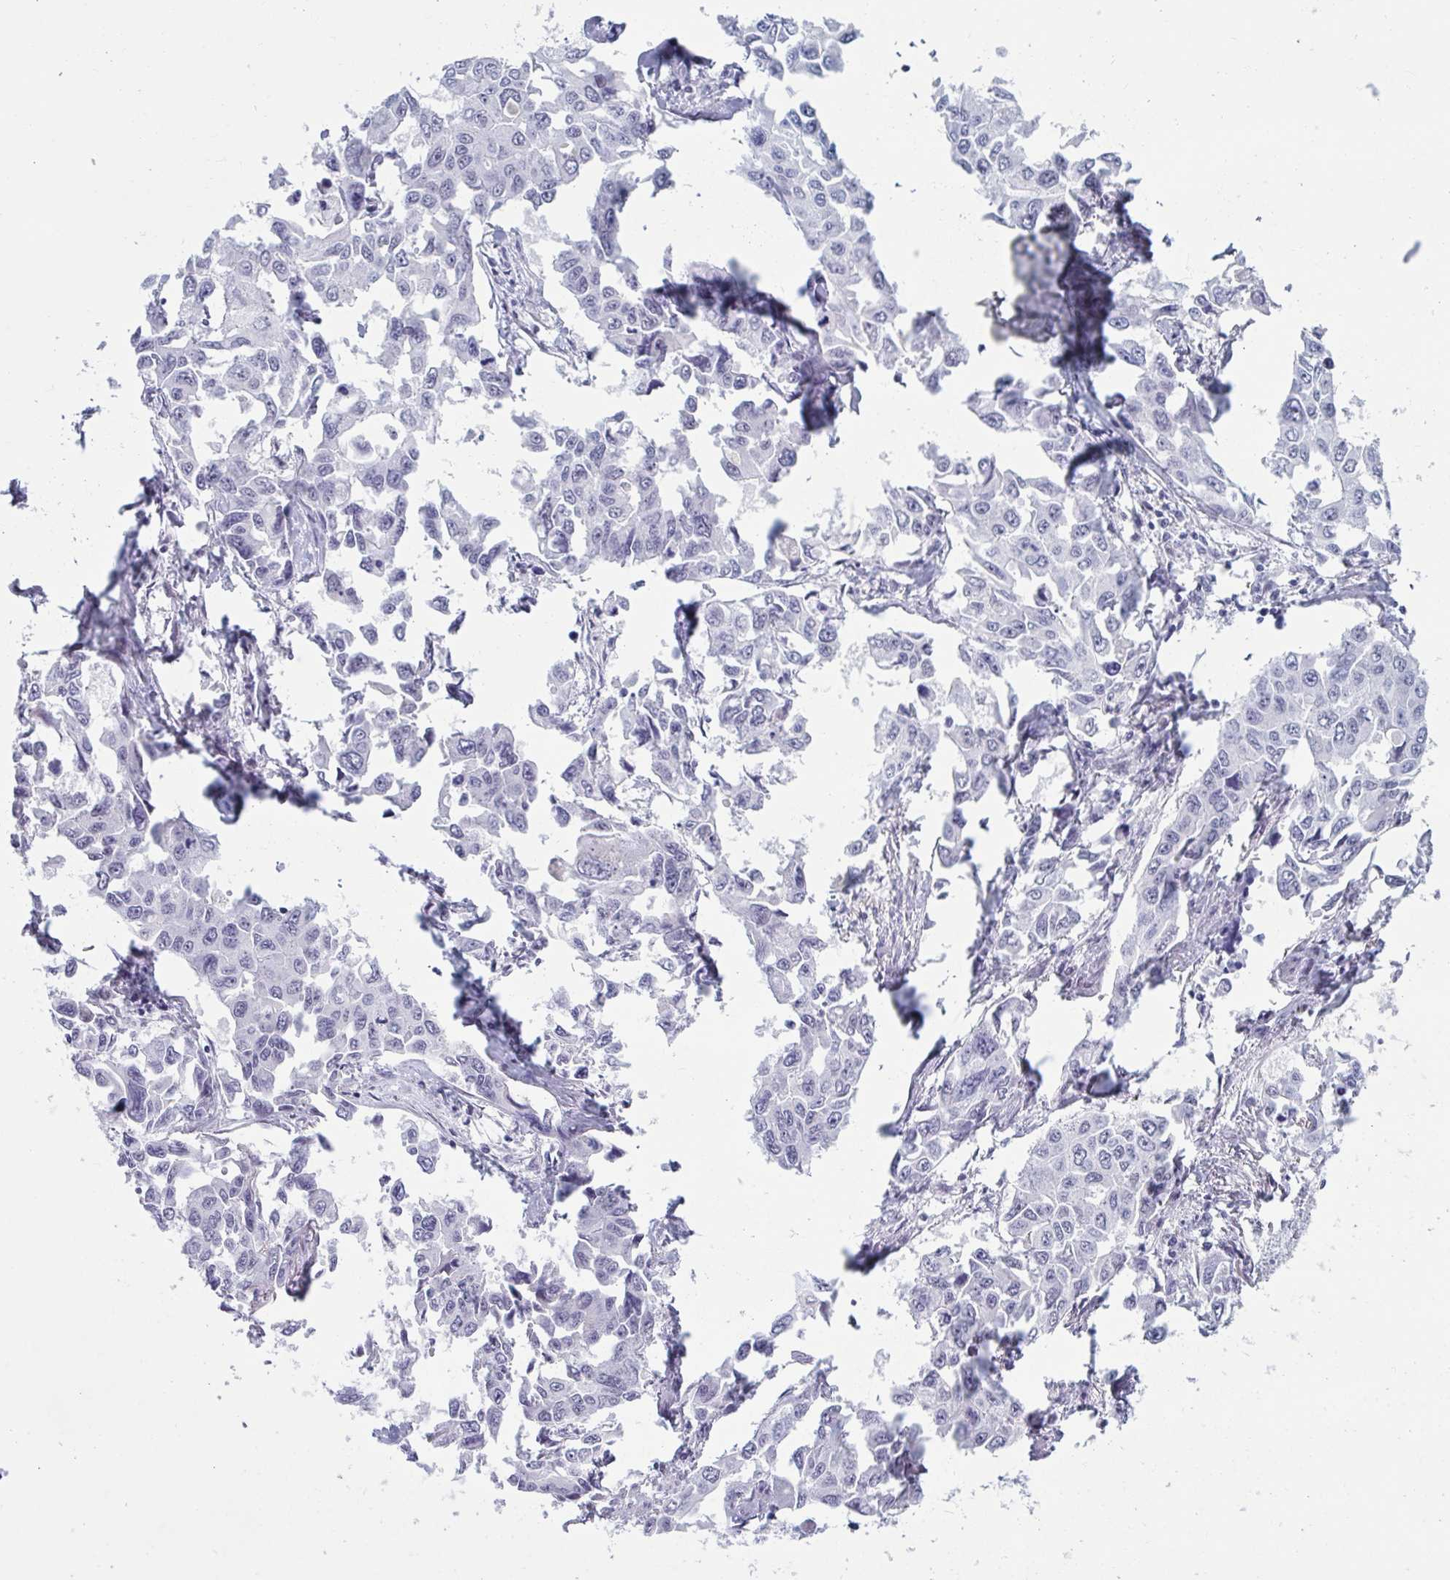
{"staining": {"intensity": "negative", "quantity": "none", "location": "none"}, "tissue": "lung cancer", "cell_type": "Tumor cells", "image_type": "cancer", "snomed": [{"axis": "morphology", "description": "Adenocarcinoma, NOS"}, {"axis": "topography", "description": "Lung"}], "caption": "Photomicrograph shows no significant protein staining in tumor cells of adenocarcinoma (lung).", "gene": "MSMB", "patient": {"sex": "male", "age": 64}}